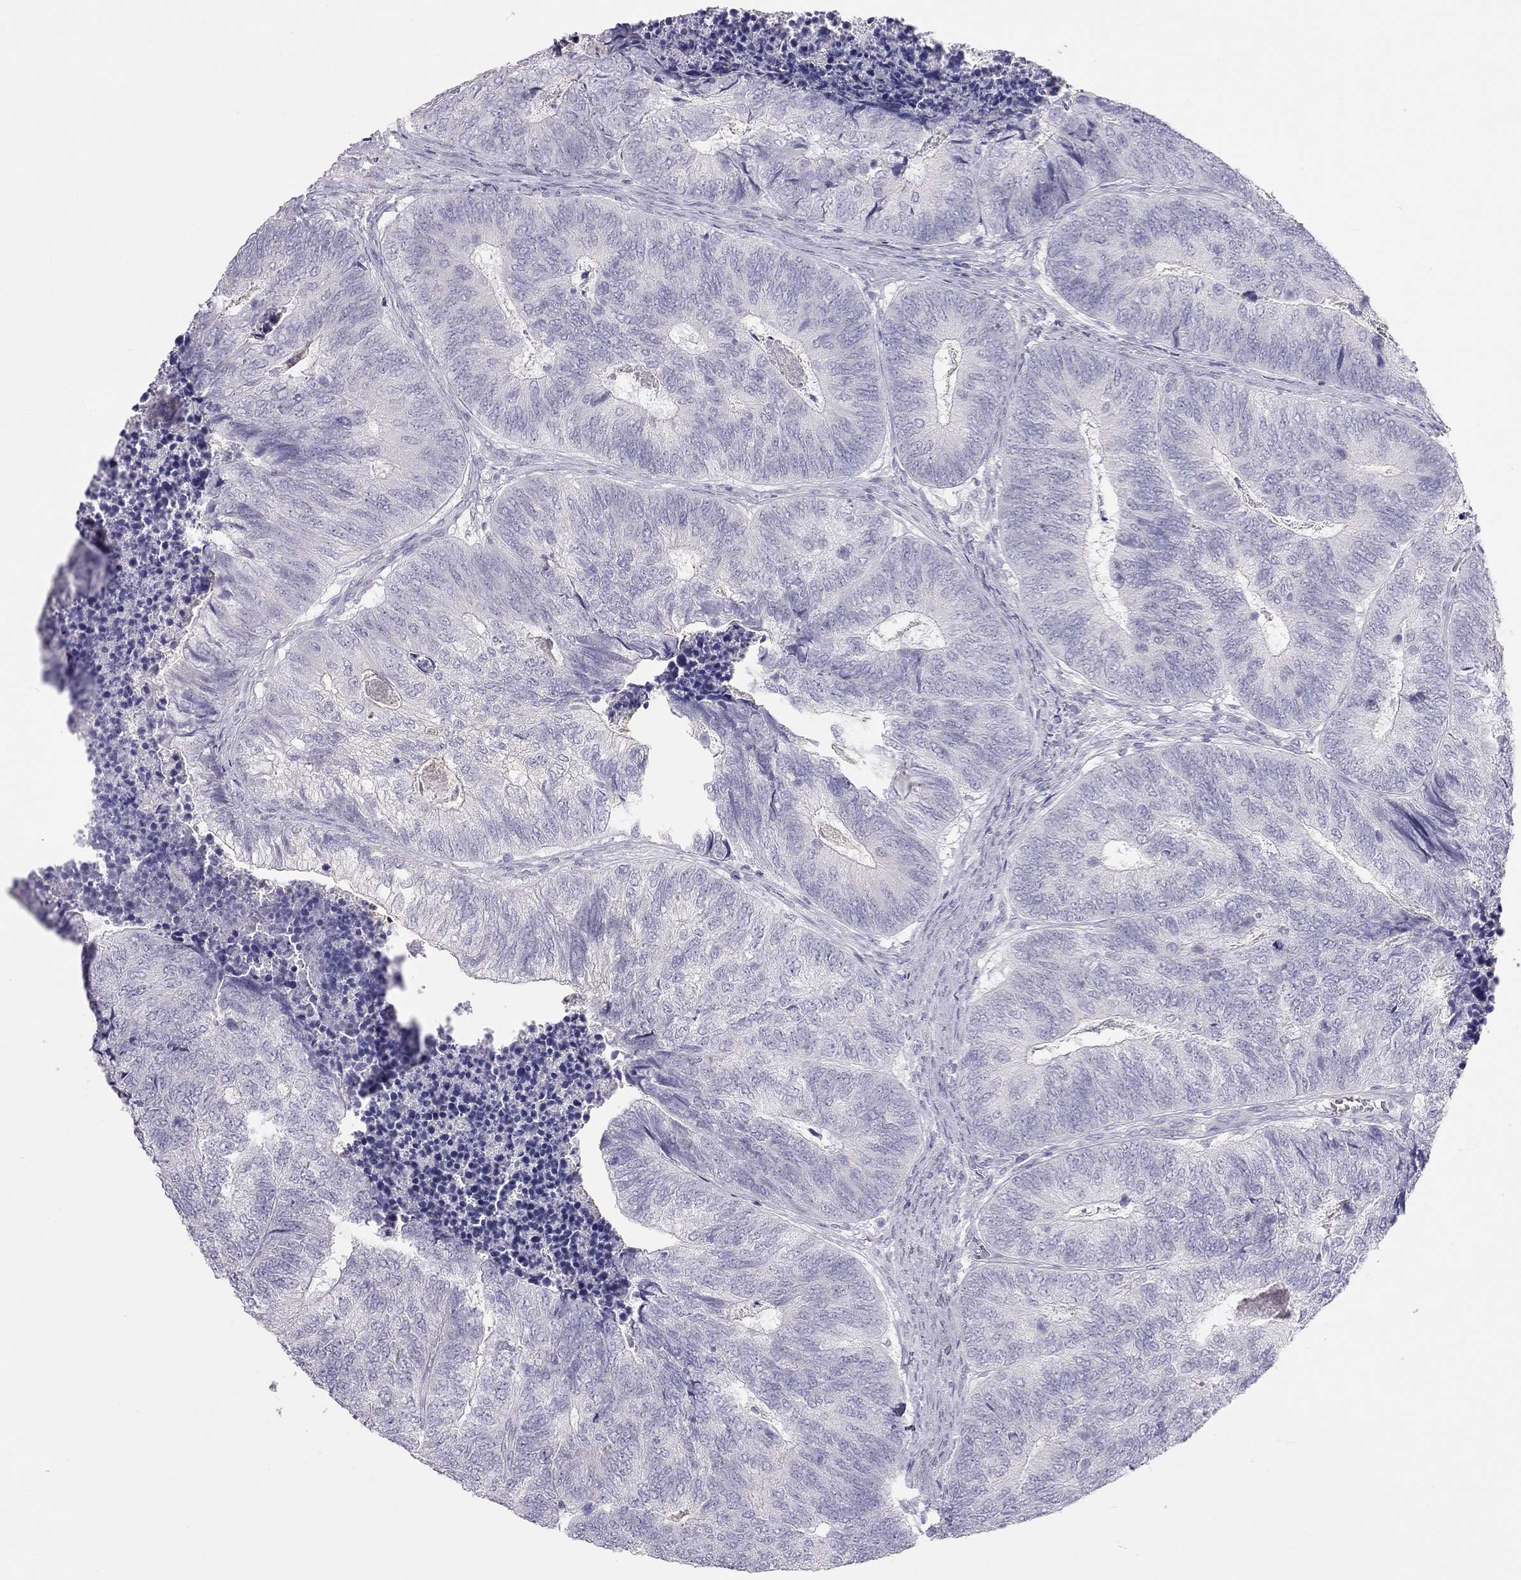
{"staining": {"intensity": "negative", "quantity": "none", "location": "none"}, "tissue": "colorectal cancer", "cell_type": "Tumor cells", "image_type": "cancer", "snomed": [{"axis": "morphology", "description": "Adenocarcinoma, NOS"}, {"axis": "topography", "description": "Colon"}], "caption": "A high-resolution image shows IHC staining of colorectal adenocarcinoma, which demonstrates no significant positivity in tumor cells.", "gene": "SPATA12", "patient": {"sex": "female", "age": 67}}